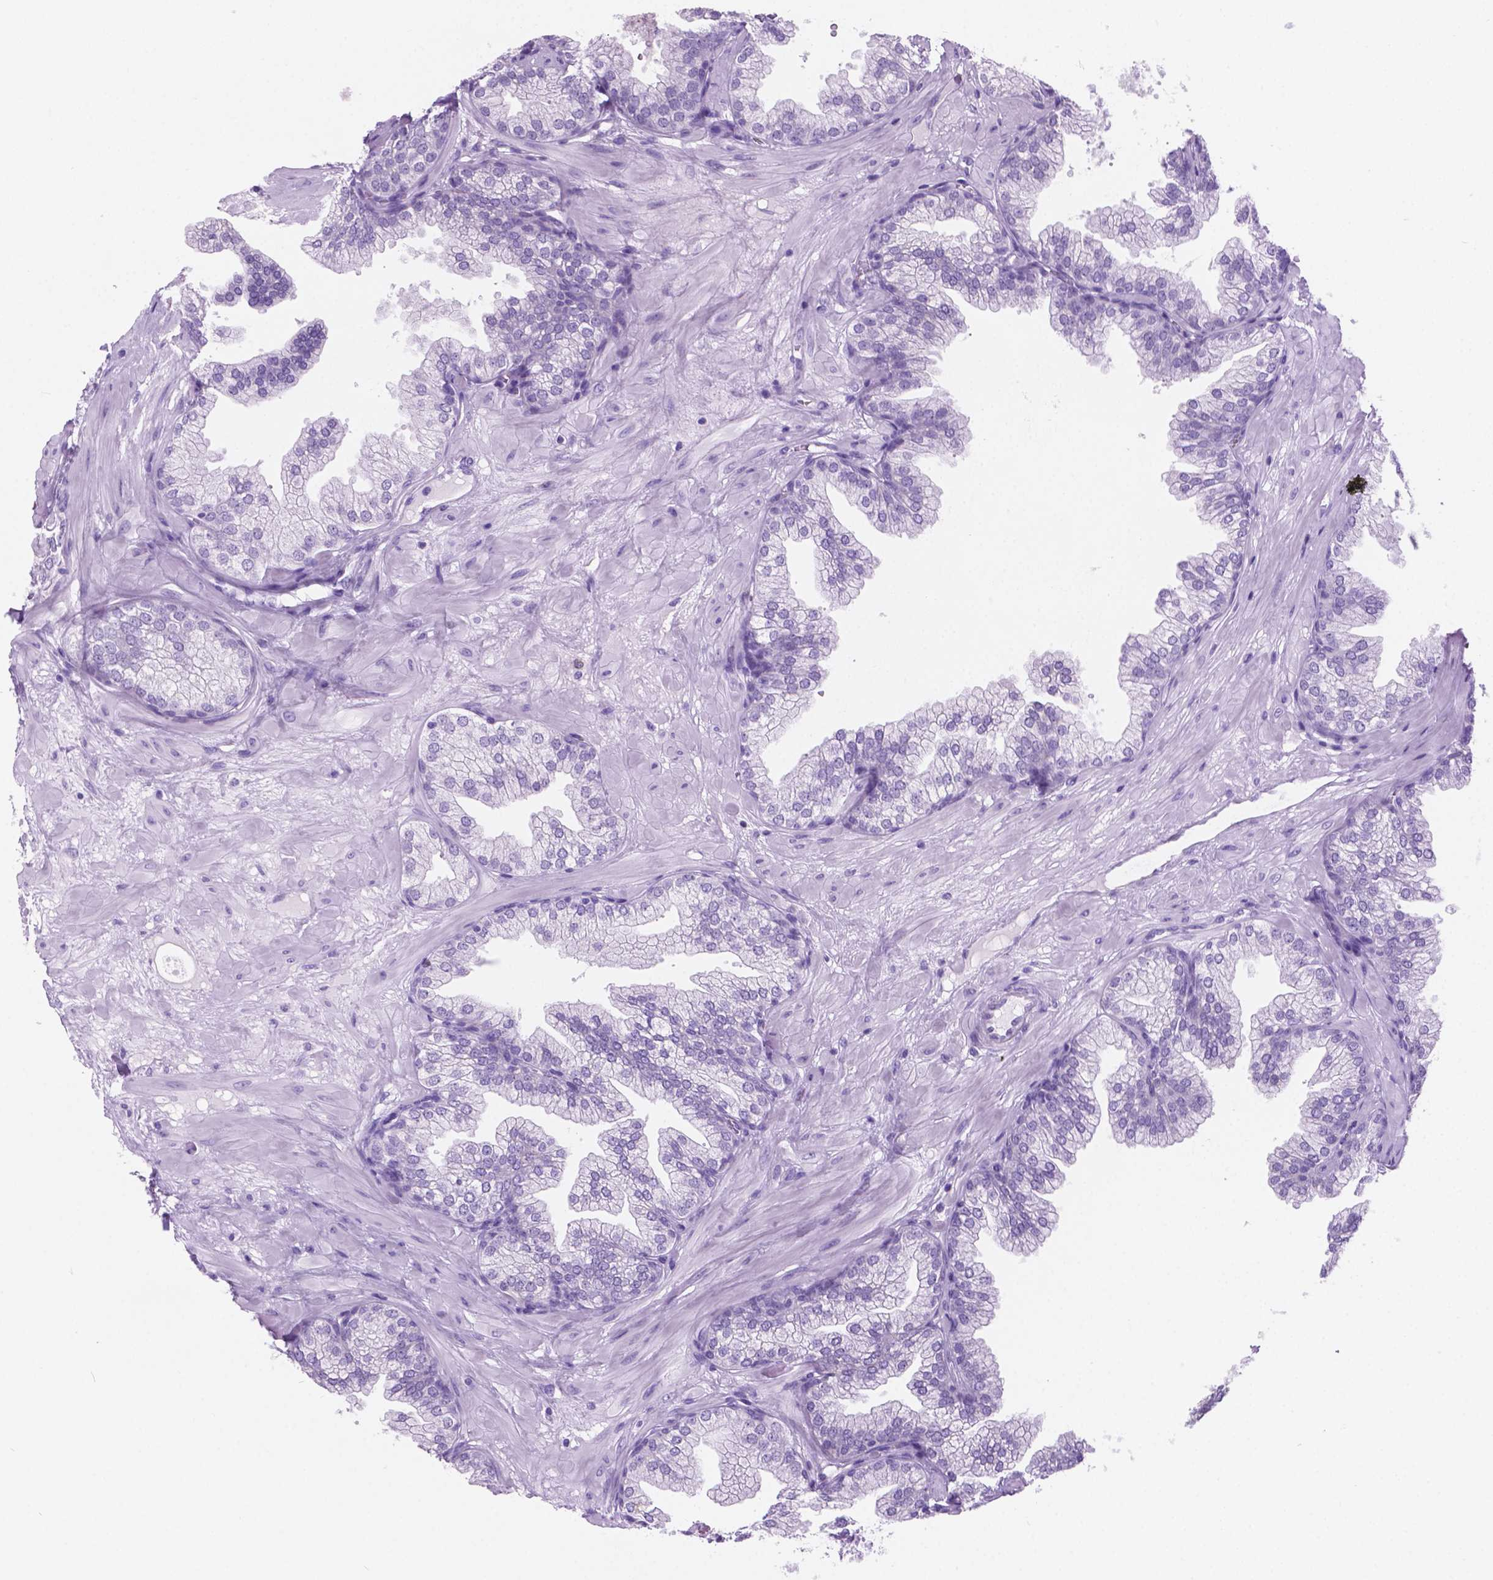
{"staining": {"intensity": "negative", "quantity": "none", "location": "none"}, "tissue": "prostate", "cell_type": "Glandular cells", "image_type": "normal", "snomed": [{"axis": "morphology", "description": "Normal tissue, NOS"}, {"axis": "topography", "description": "Prostate"}], "caption": "Glandular cells show no significant staining in normal prostate. (Brightfield microscopy of DAB IHC at high magnification).", "gene": "GRIN2B", "patient": {"sex": "male", "age": 37}}